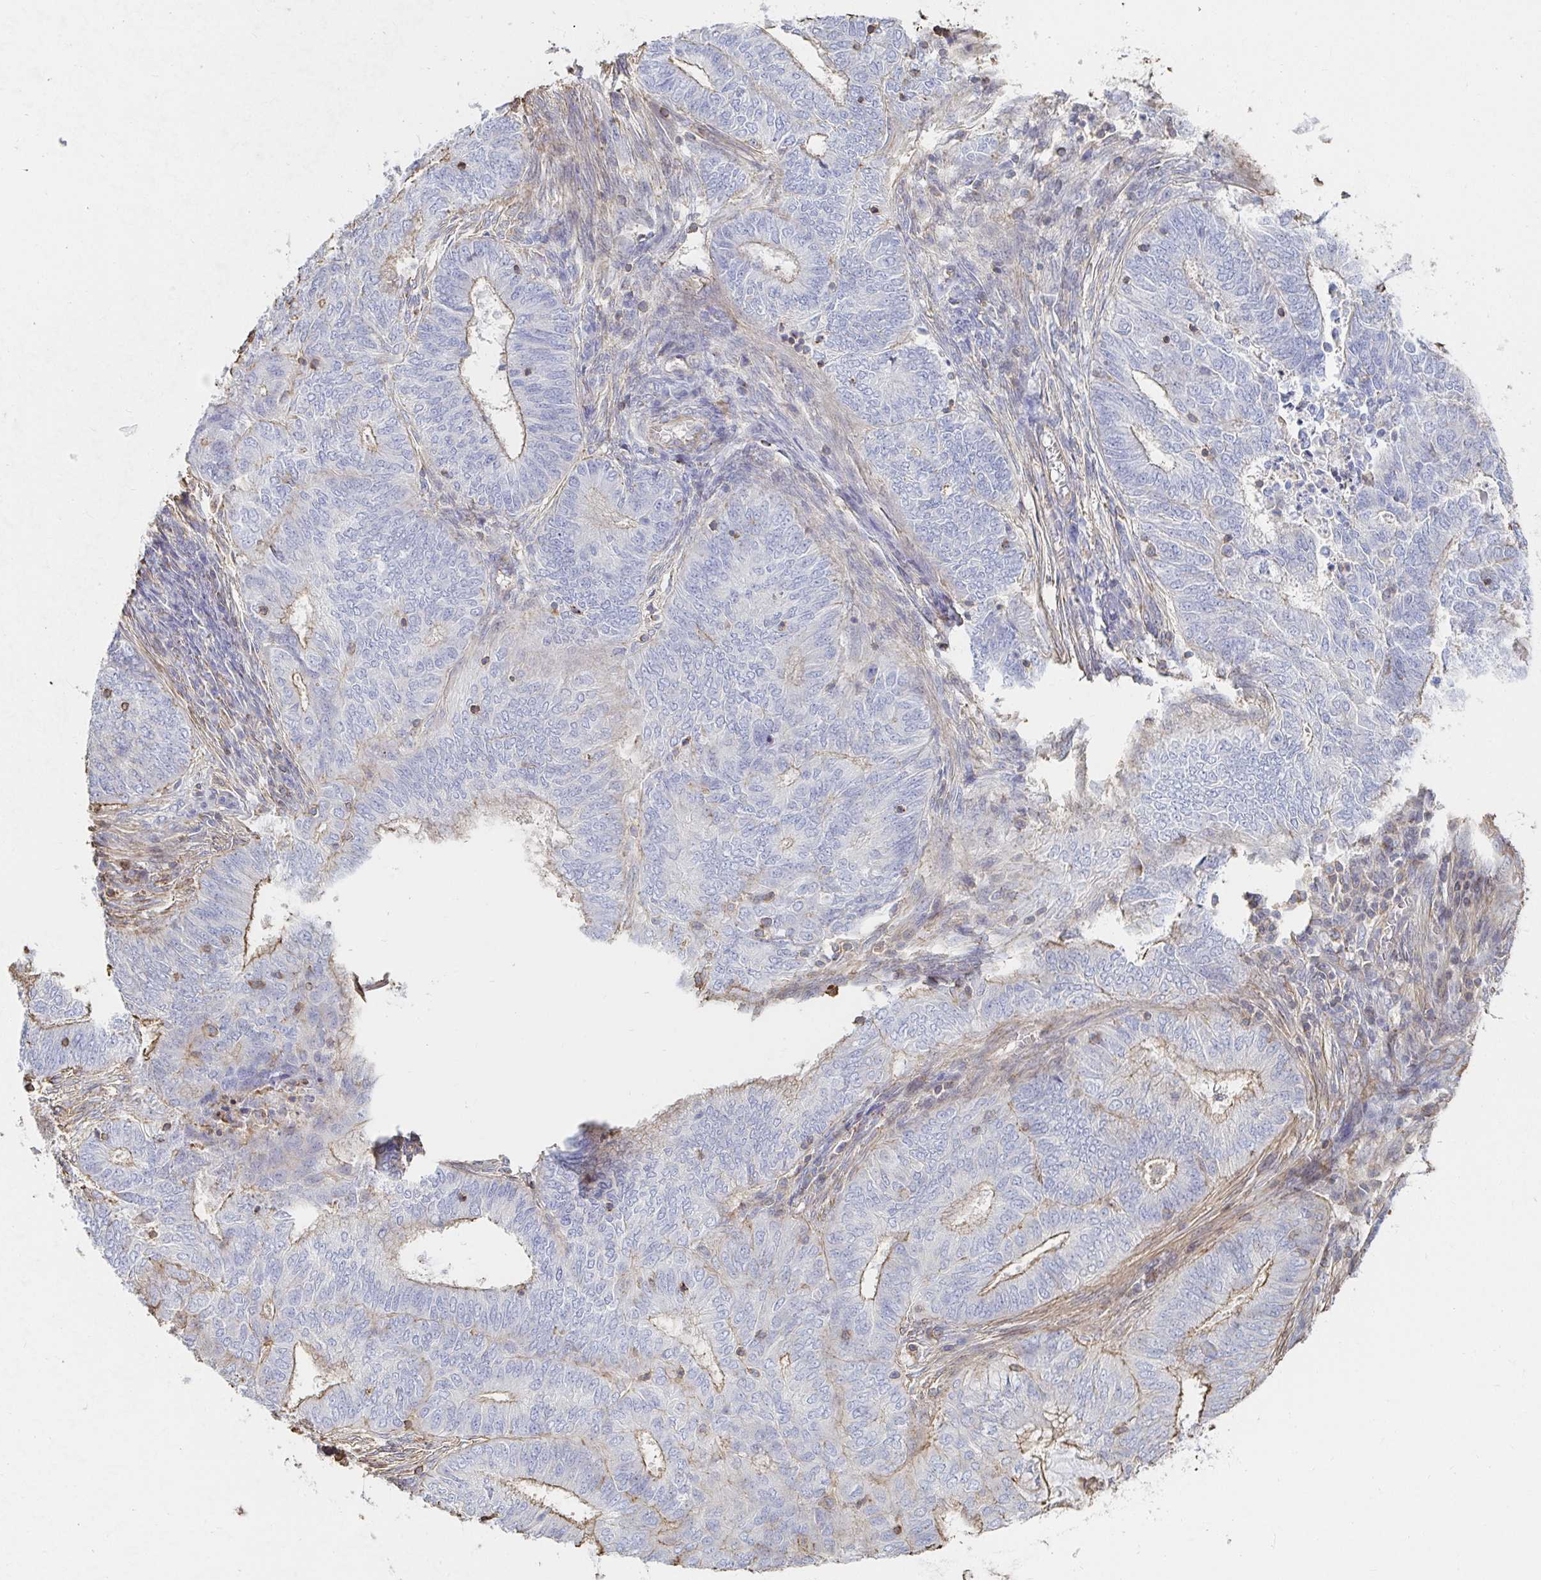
{"staining": {"intensity": "weak", "quantity": "<25%", "location": "cytoplasmic/membranous"}, "tissue": "endometrial cancer", "cell_type": "Tumor cells", "image_type": "cancer", "snomed": [{"axis": "morphology", "description": "Adenocarcinoma, NOS"}, {"axis": "topography", "description": "Endometrium"}], "caption": "Endometrial cancer stained for a protein using immunohistochemistry shows no positivity tumor cells.", "gene": "PTPN14", "patient": {"sex": "female", "age": 62}}